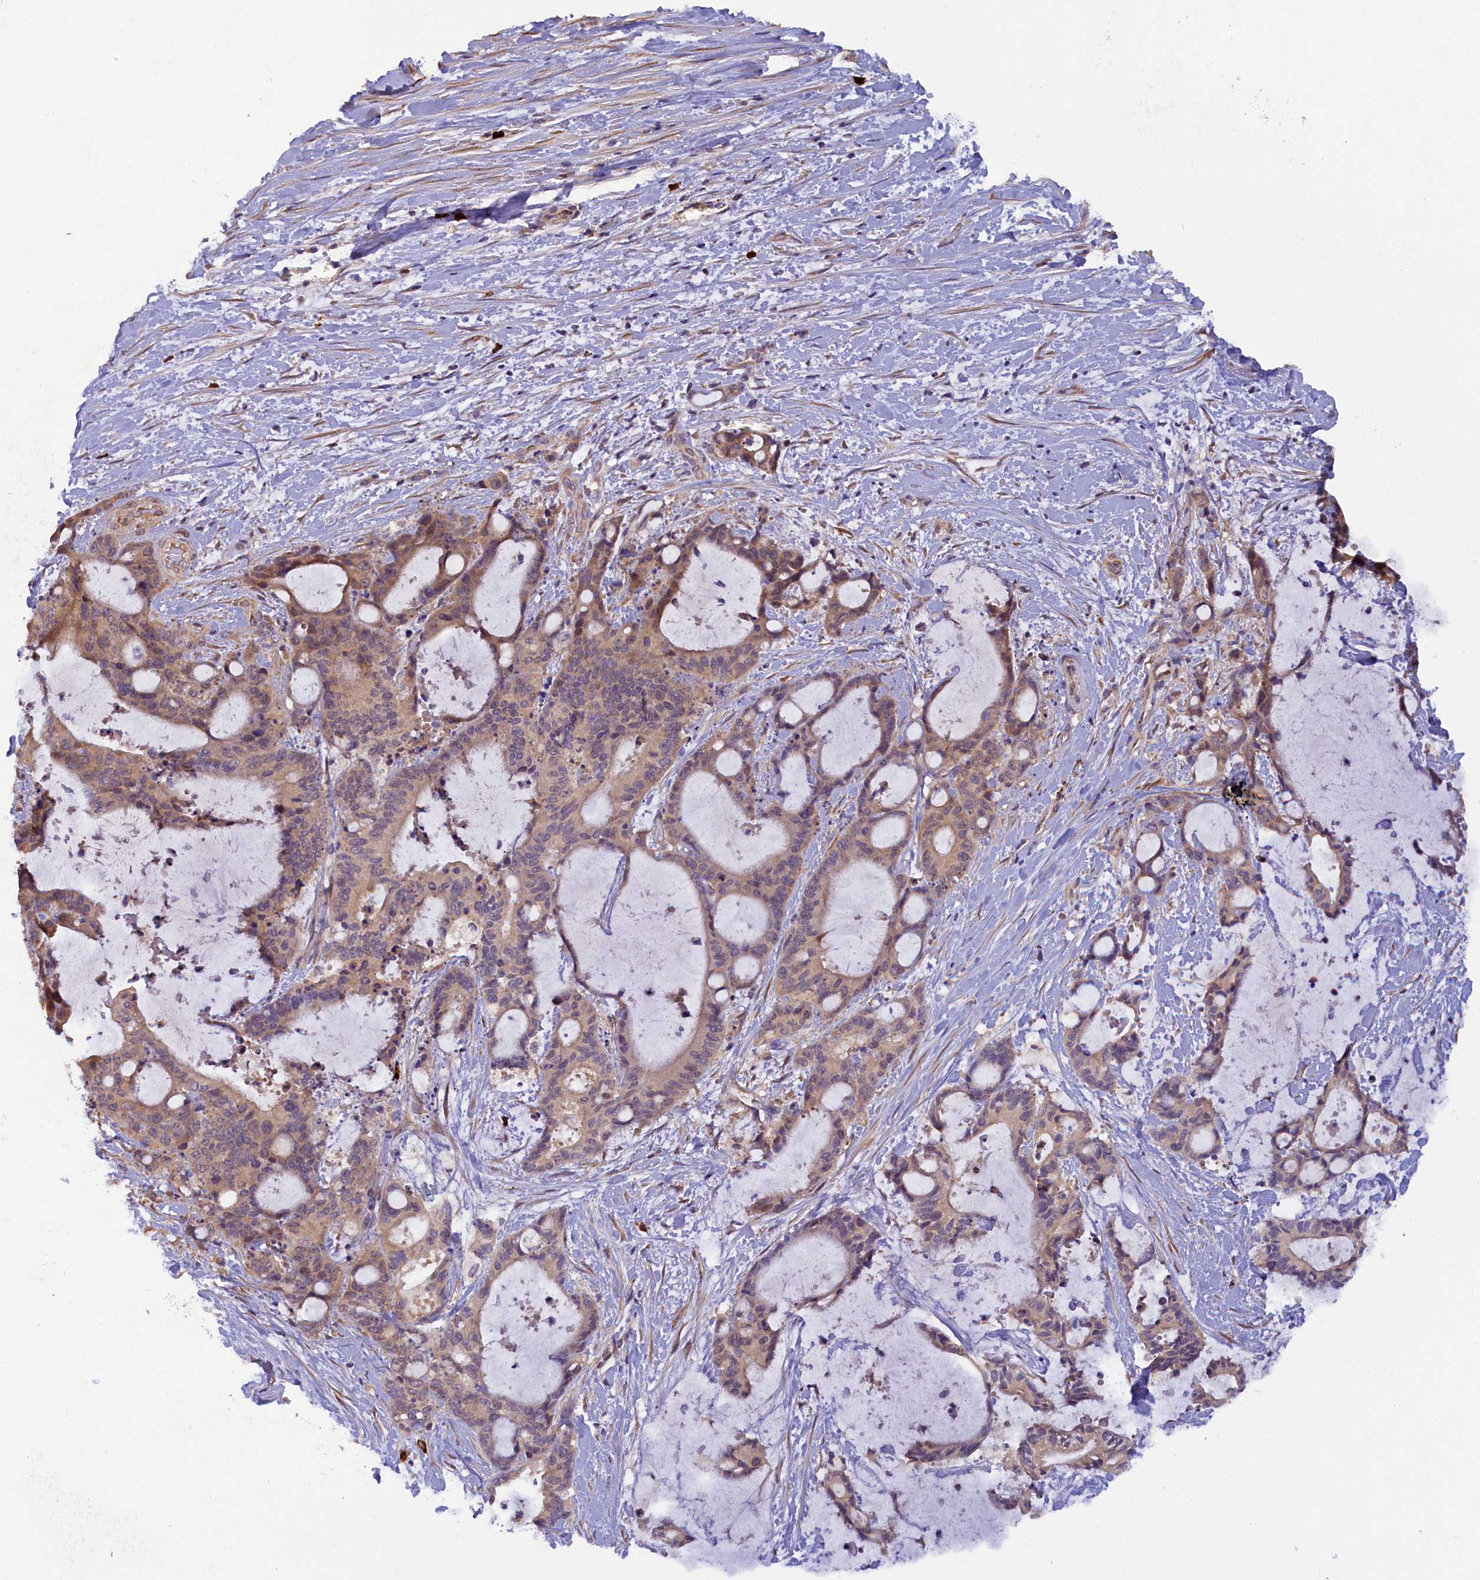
{"staining": {"intensity": "weak", "quantity": "25%-75%", "location": "cytoplasmic/membranous"}, "tissue": "liver cancer", "cell_type": "Tumor cells", "image_type": "cancer", "snomed": [{"axis": "morphology", "description": "Normal tissue, NOS"}, {"axis": "morphology", "description": "Cholangiocarcinoma"}, {"axis": "topography", "description": "Liver"}, {"axis": "topography", "description": "Peripheral nerve tissue"}], "caption": "Liver cancer (cholangiocarcinoma) was stained to show a protein in brown. There is low levels of weak cytoplasmic/membranous expression in approximately 25%-75% of tumor cells.", "gene": "CCDC9B", "patient": {"sex": "female", "age": 73}}